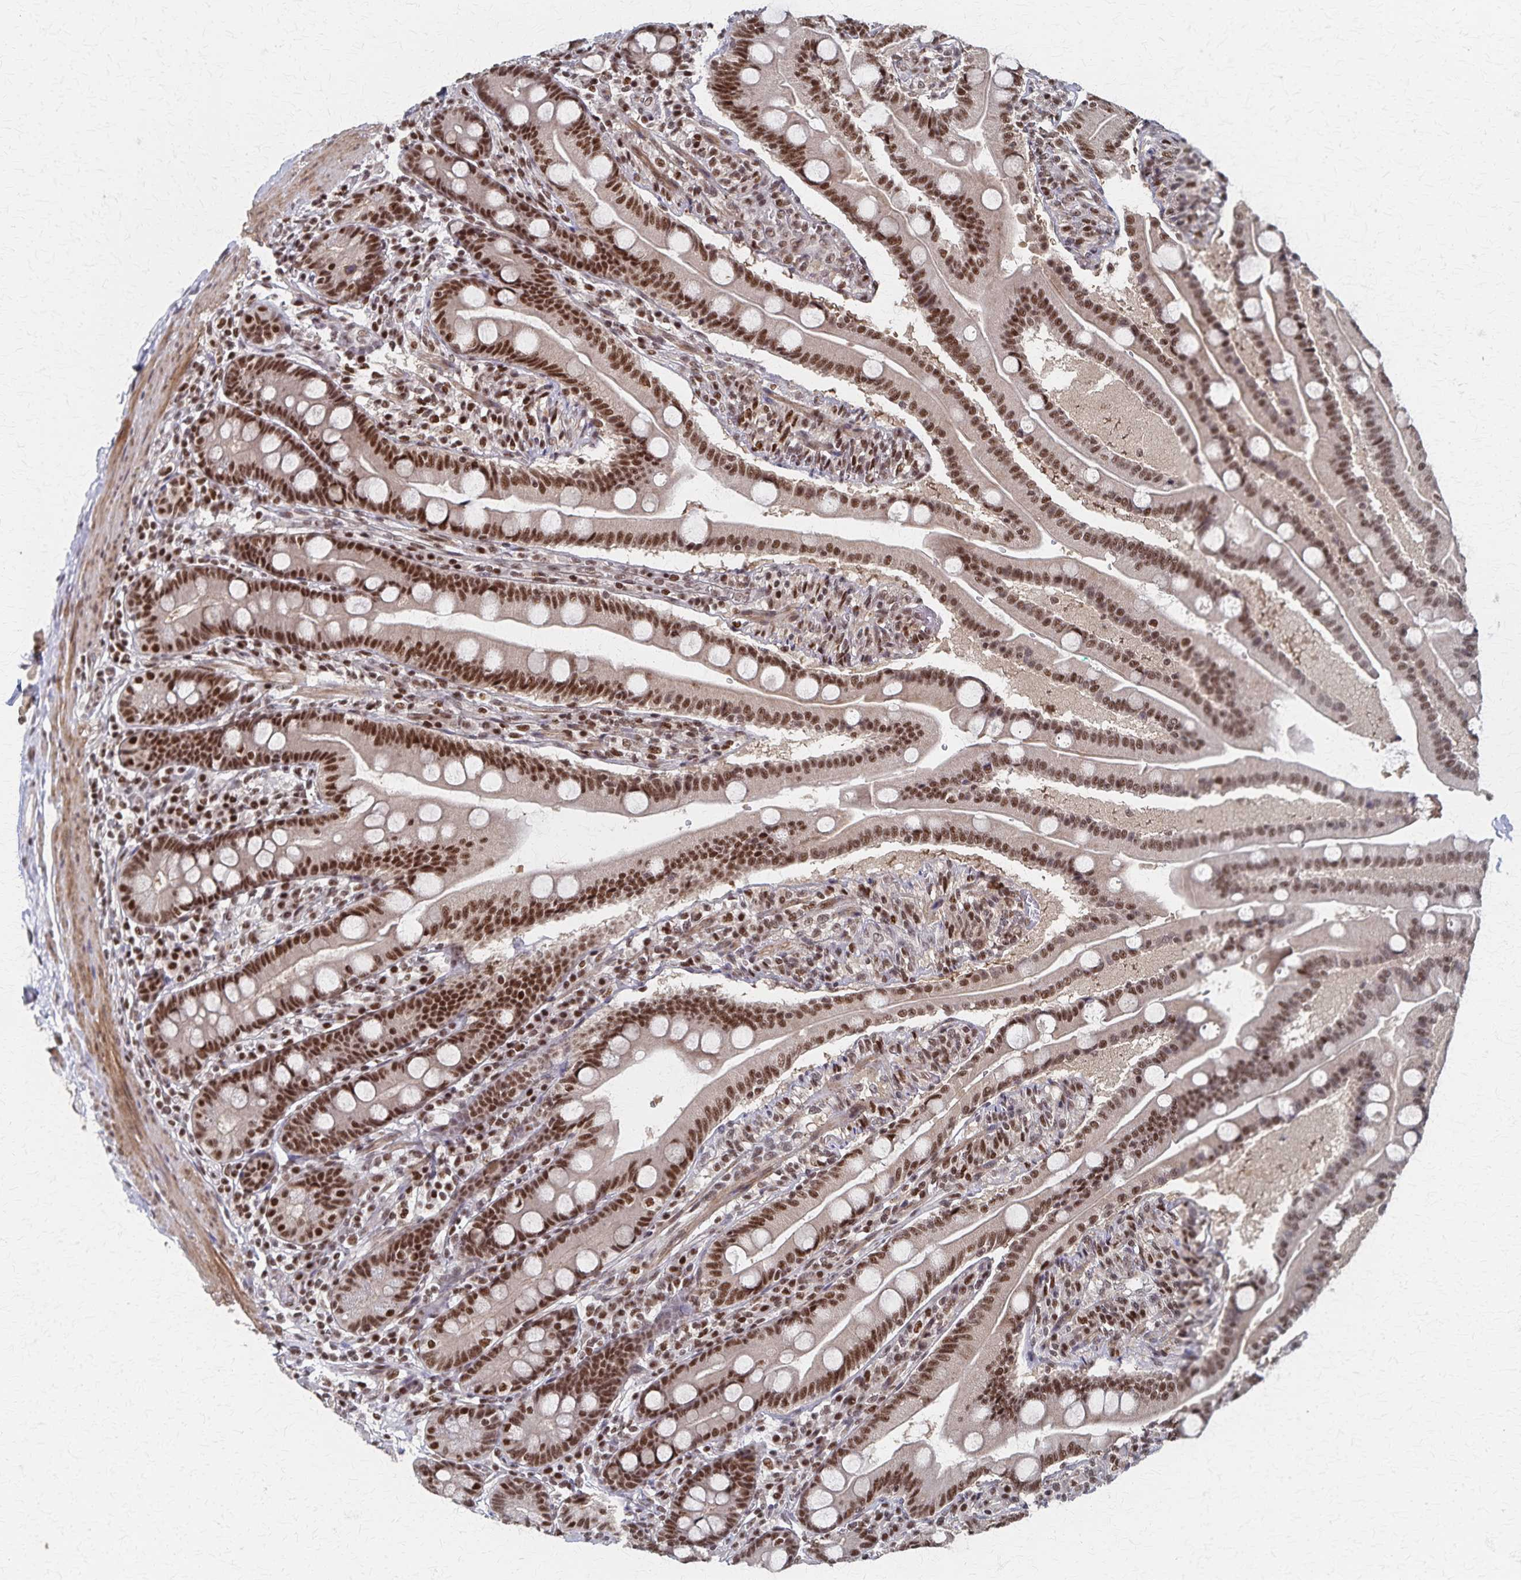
{"staining": {"intensity": "strong", "quantity": ">75%", "location": "nuclear"}, "tissue": "duodenum", "cell_type": "Glandular cells", "image_type": "normal", "snomed": [{"axis": "morphology", "description": "Normal tissue, NOS"}, {"axis": "topography", "description": "Duodenum"}], "caption": "A histopathology image of duodenum stained for a protein shows strong nuclear brown staining in glandular cells. (DAB (3,3'-diaminobenzidine) = brown stain, brightfield microscopy at high magnification).", "gene": "GTF2B", "patient": {"sex": "female", "age": 67}}